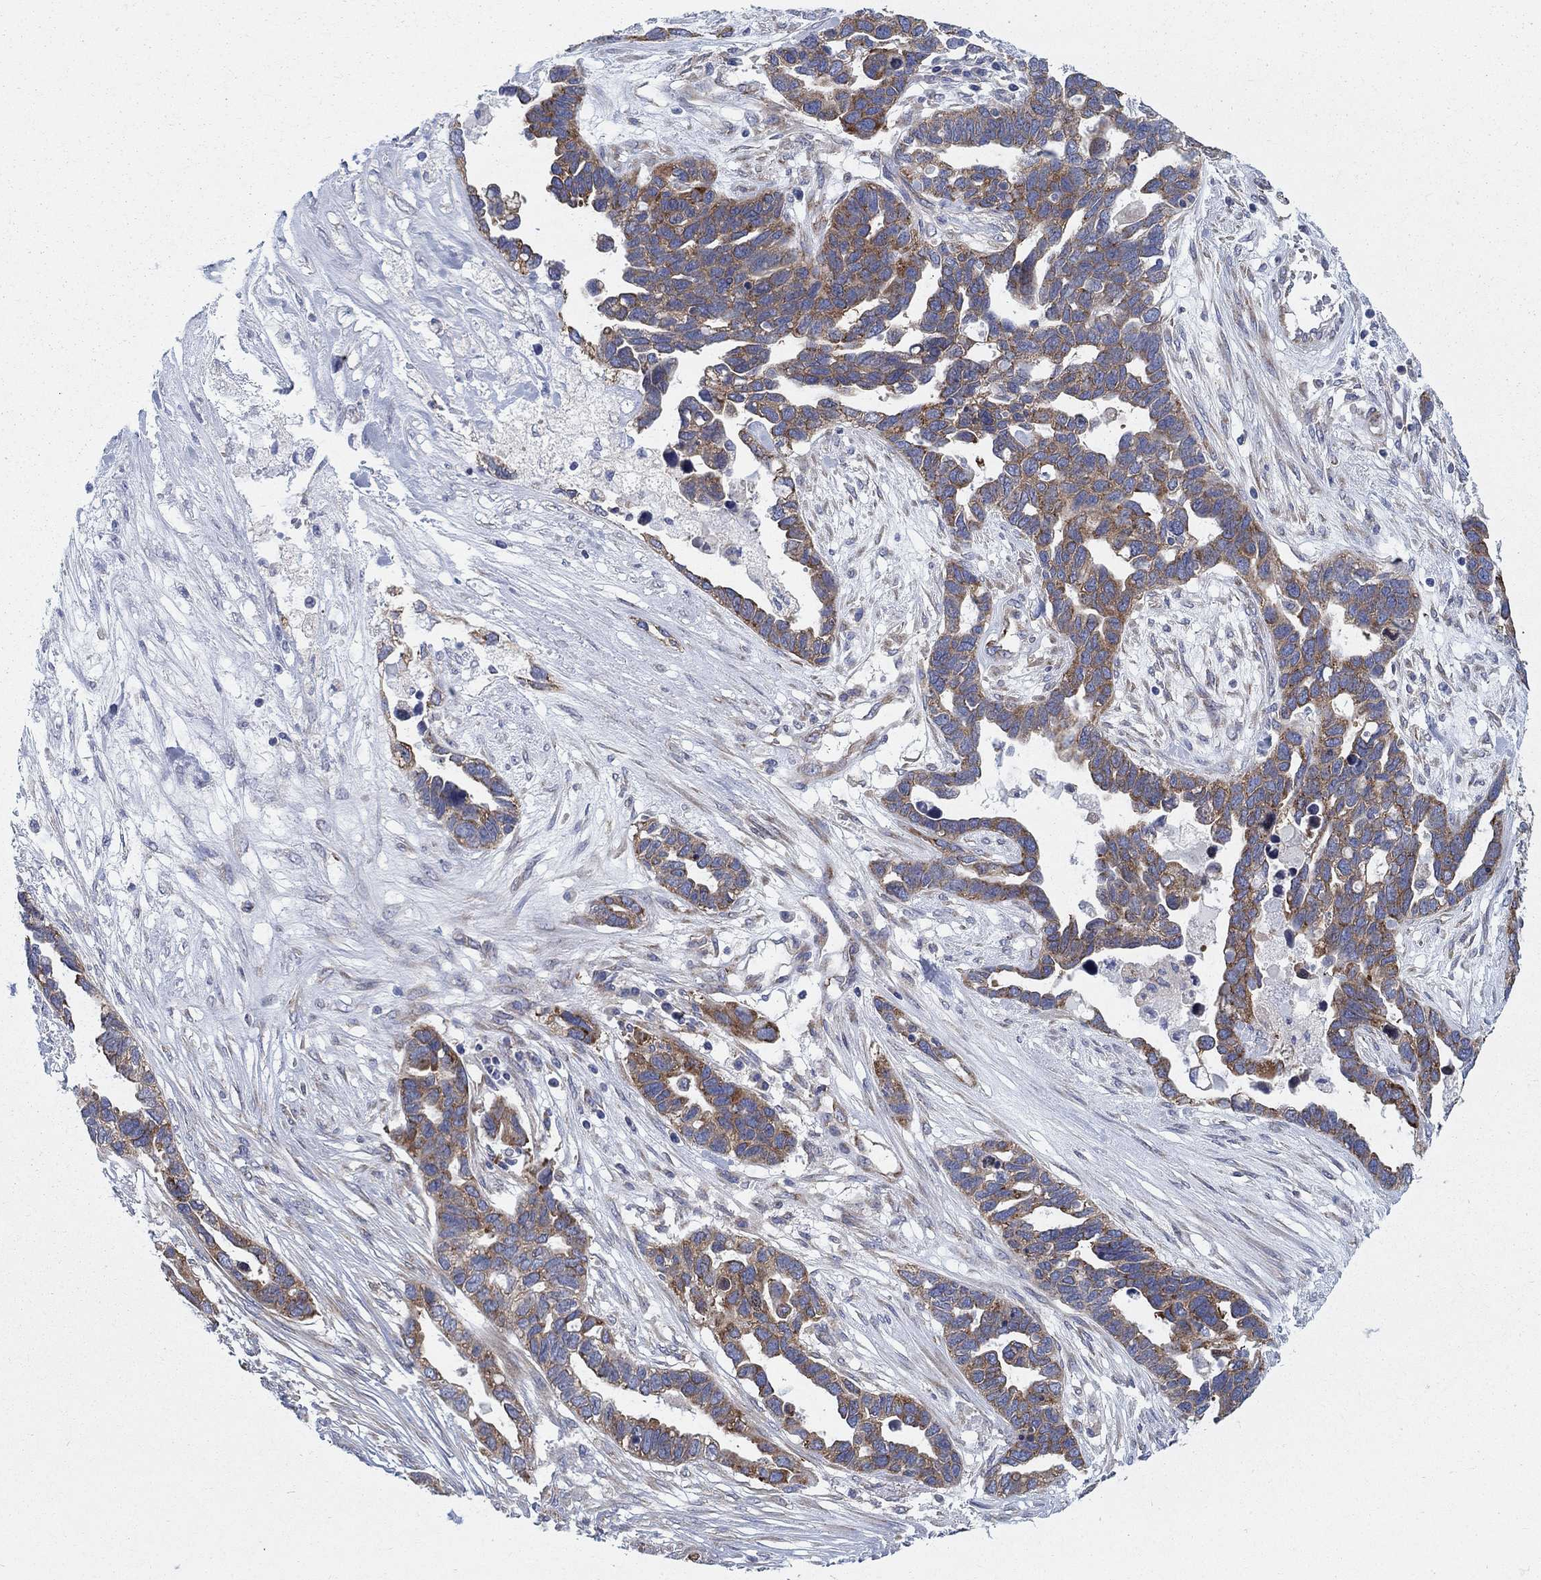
{"staining": {"intensity": "strong", "quantity": "25%-75%", "location": "cytoplasmic/membranous"}, "tissue": "ovarian cancer", "cell_type": "Tumor cells", "image_type": "cancer", "snomed": [{"axis": "morphology", "description": "Cystadenocarcinoma, serous, NOS"}, {"axis": "topography", "description": "Ovary"}], "caption": "Immunohistochemical staining of ovarian serous cystadenocarcinoma shows strong cytoplasmic/membranous protein positivity in about 25%-75% of tumor cells.", "gene": "TMEM59", "patient": {"sex": "female", "age": 54}}